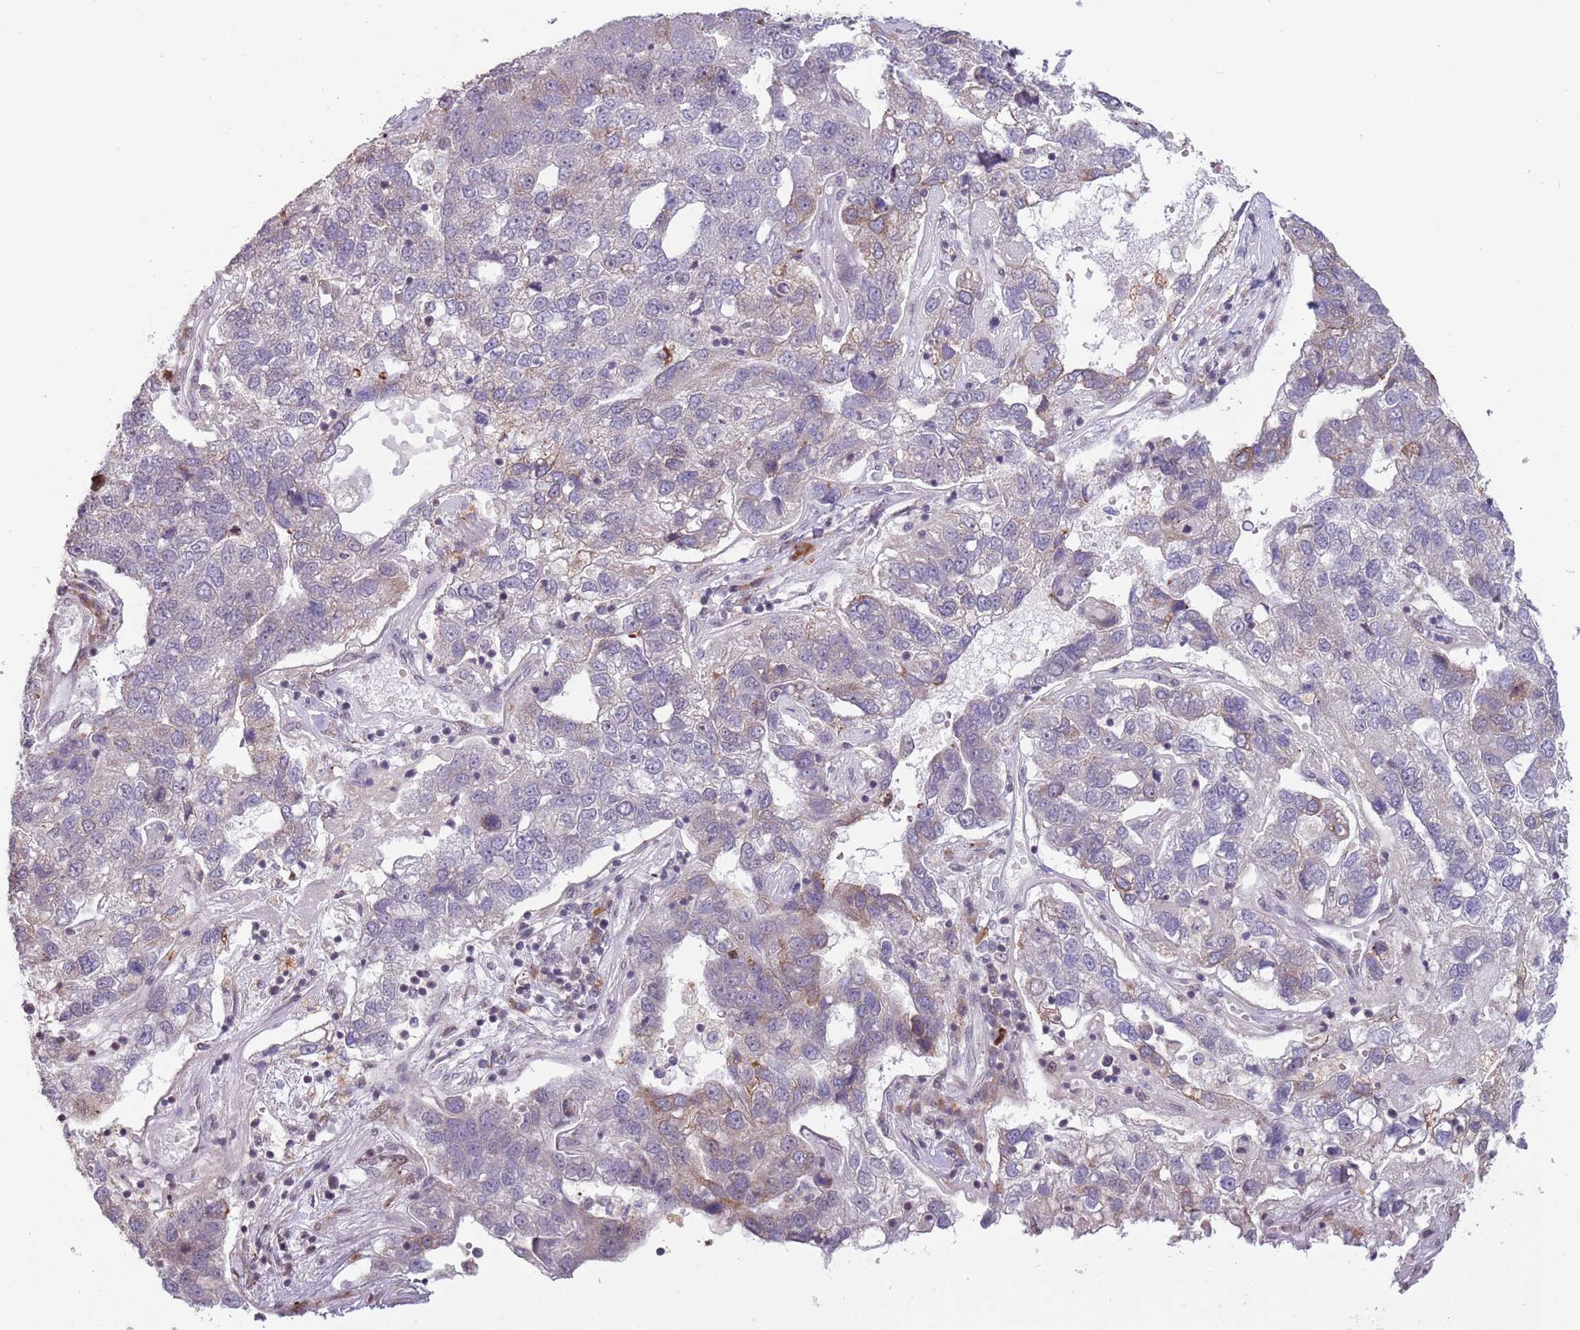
{"staining": {"intensity": "negative", "quantity": "none", "location": "none"}, "tissue": "pancreatic cancer", "cell_type": "Tumor cells", "image_type": "cancer", "snomed": [{"axis": "morphology", "description": "Adenocarcinoma, NOS"}, {"axis": "topography", "description": "Pancreas"}], "caption": "The IHC photomicrograph has no significant staining in tumor cells of pancreatic adenocarcinoma tissue.", "gene": "BARD1", "patient": {"sex": "female", "age": 61}}